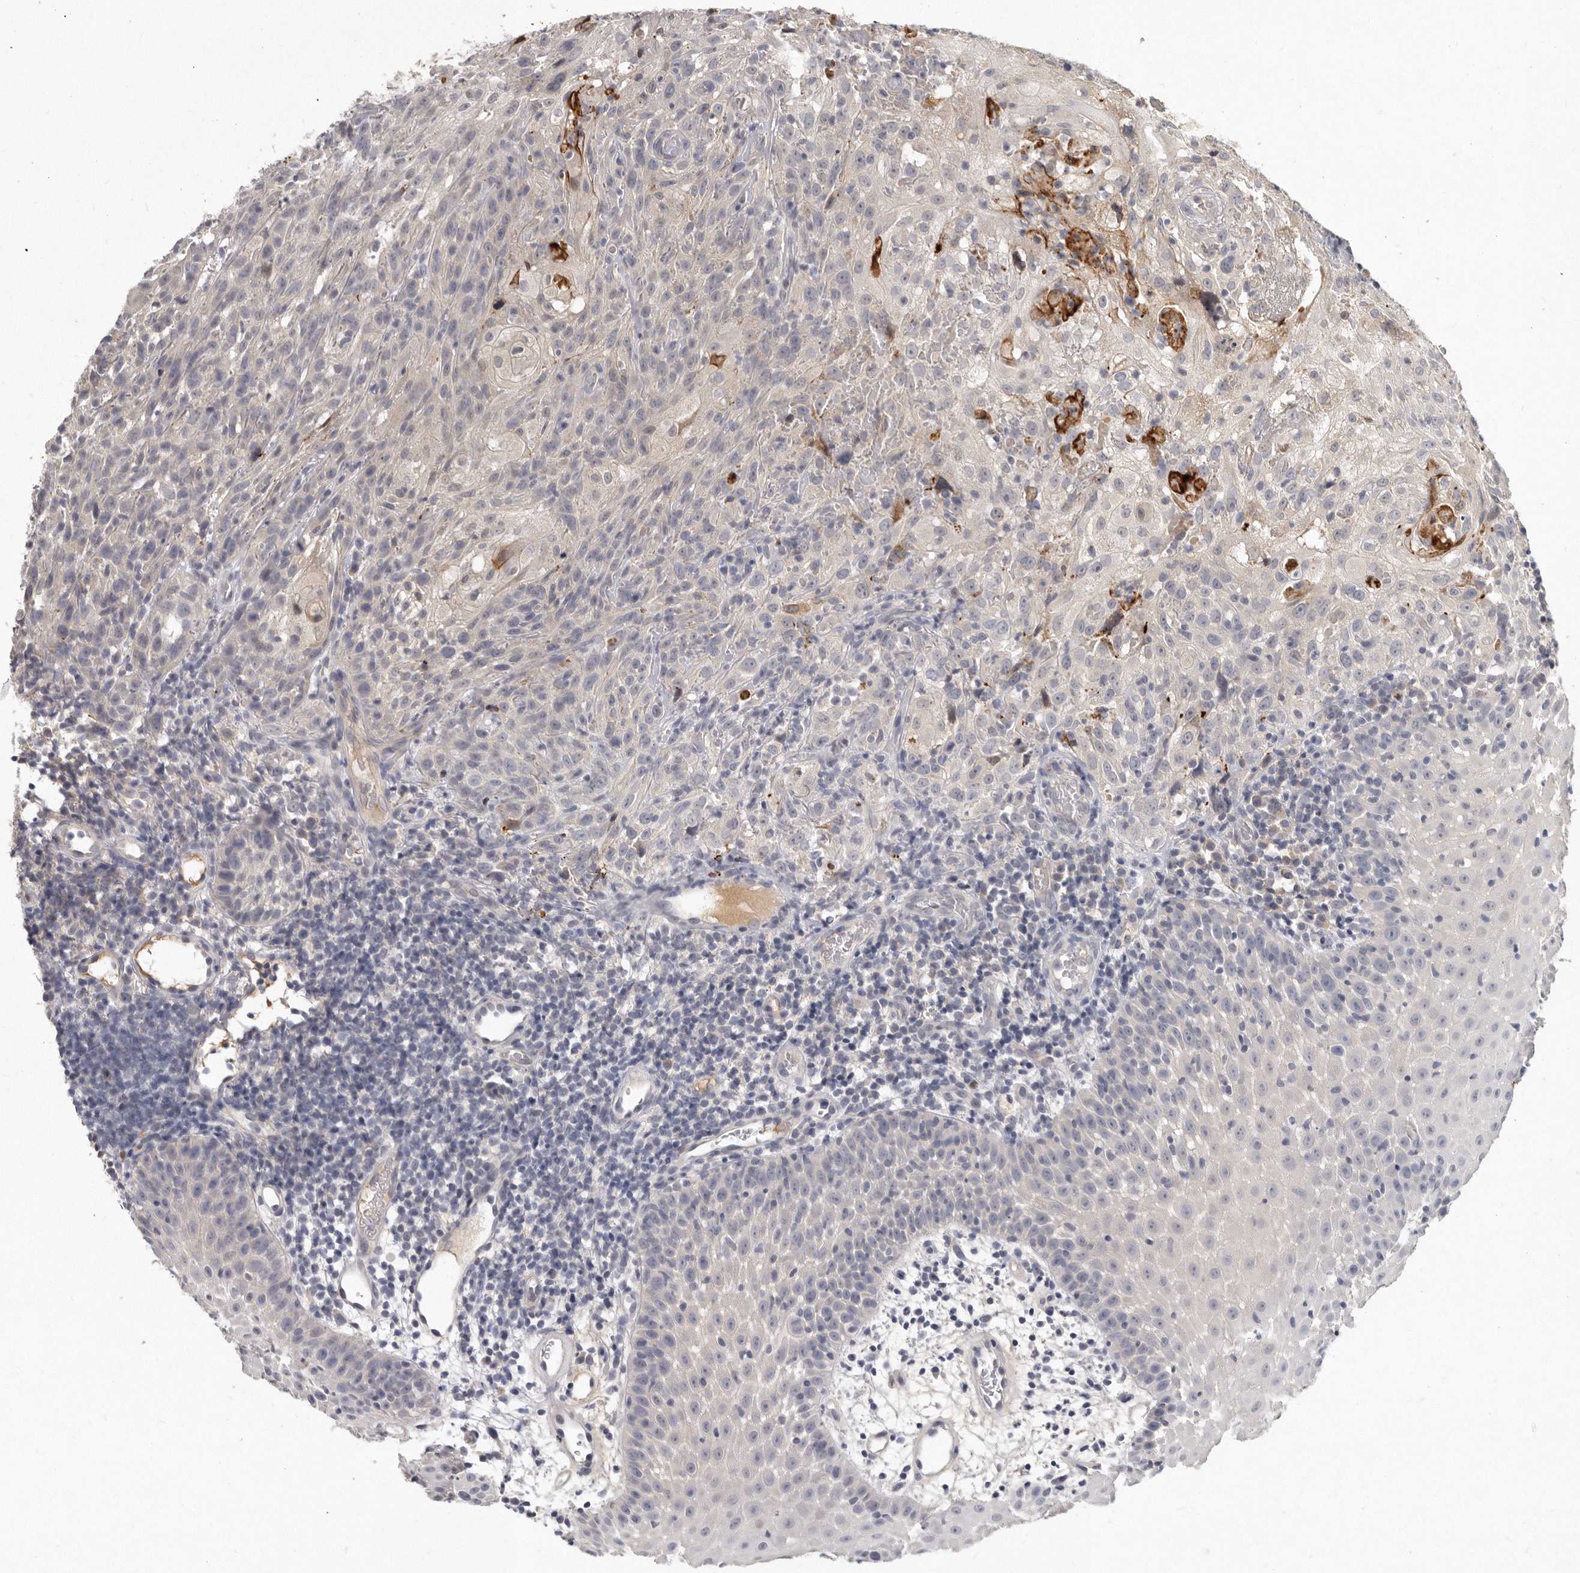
{"staining": {"intensity": "negative", "quantity": "none", "location": "none"}, "tissue": "oral mucosa", "cell_type": "Squamous epithelial cells", "image_type": "normal", "snomed": [{"axis": "morphology", "description": "Normal tissue, NOS"}, {"axis": "topography", "description": "Oral tissue"}], "caption": "This histopathology image is of normal oral mucosa stained with immunohistochemistry (IHC) to label a protein in brown with the nuclei are counter-stained blue. There is no expression in squamous epithelial cells.", "gene": "SLC22A1", "patient": {"sex": "male", "age": 60}}